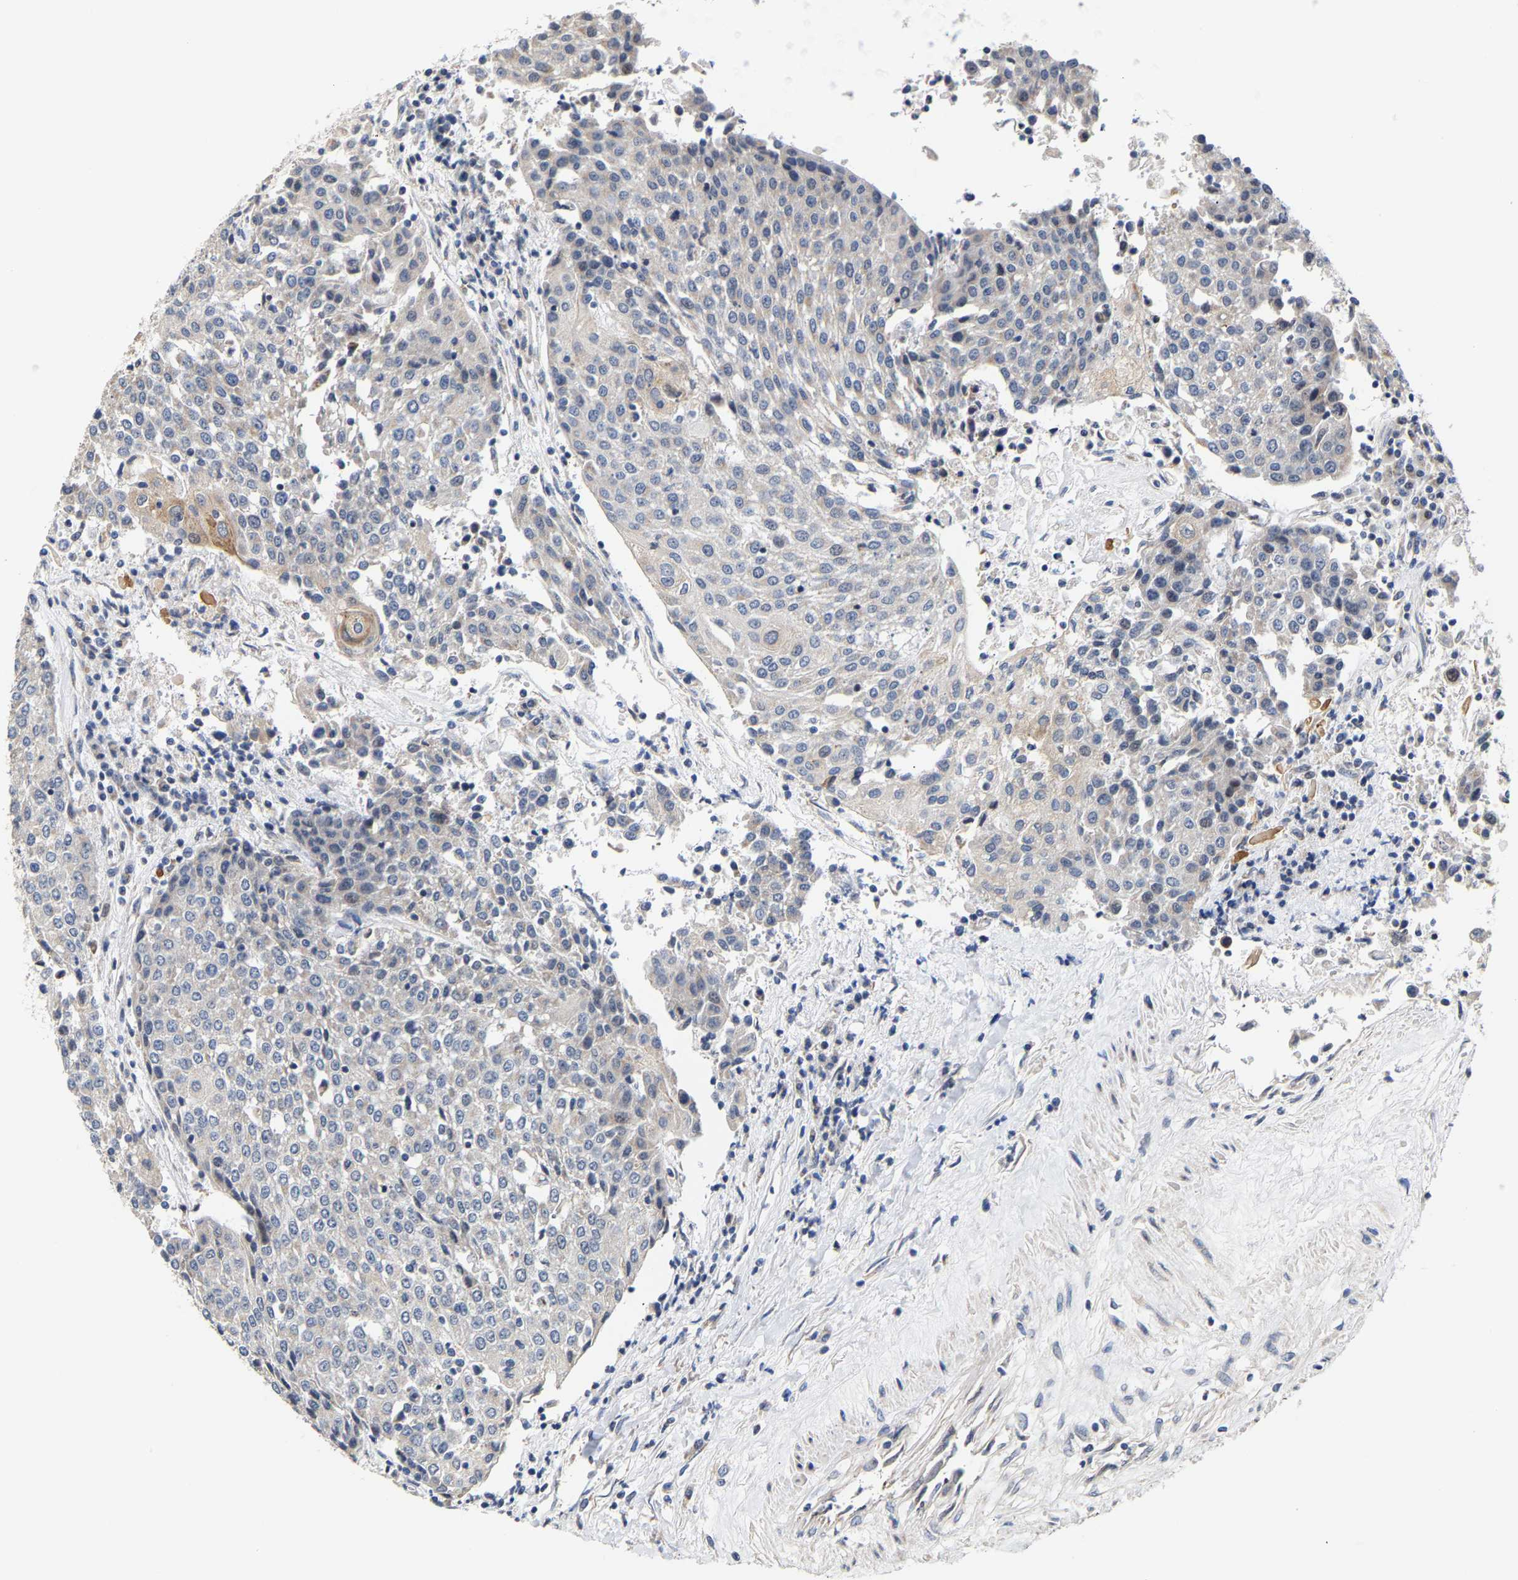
{"staining": {"intensity": "negative", "quantity": "none", "location": "none"}, "tissue": "urothelial cancer", "cell_type": "Tumor cells", "image_type": "cancer", "snomed": [{"axis": "morphology", "description": "Urothelial carcinoma, High grade"}, {"axis": "topography", "description": "Urinary bladder"}], "caption": "A high-resolution micrograph shows IHC staining of urothelial carcinoma (high-grade), which displays no significant staining in tumor cells.", "gene": "PCNT", "patient": {"sex": "female", "age": 85}}